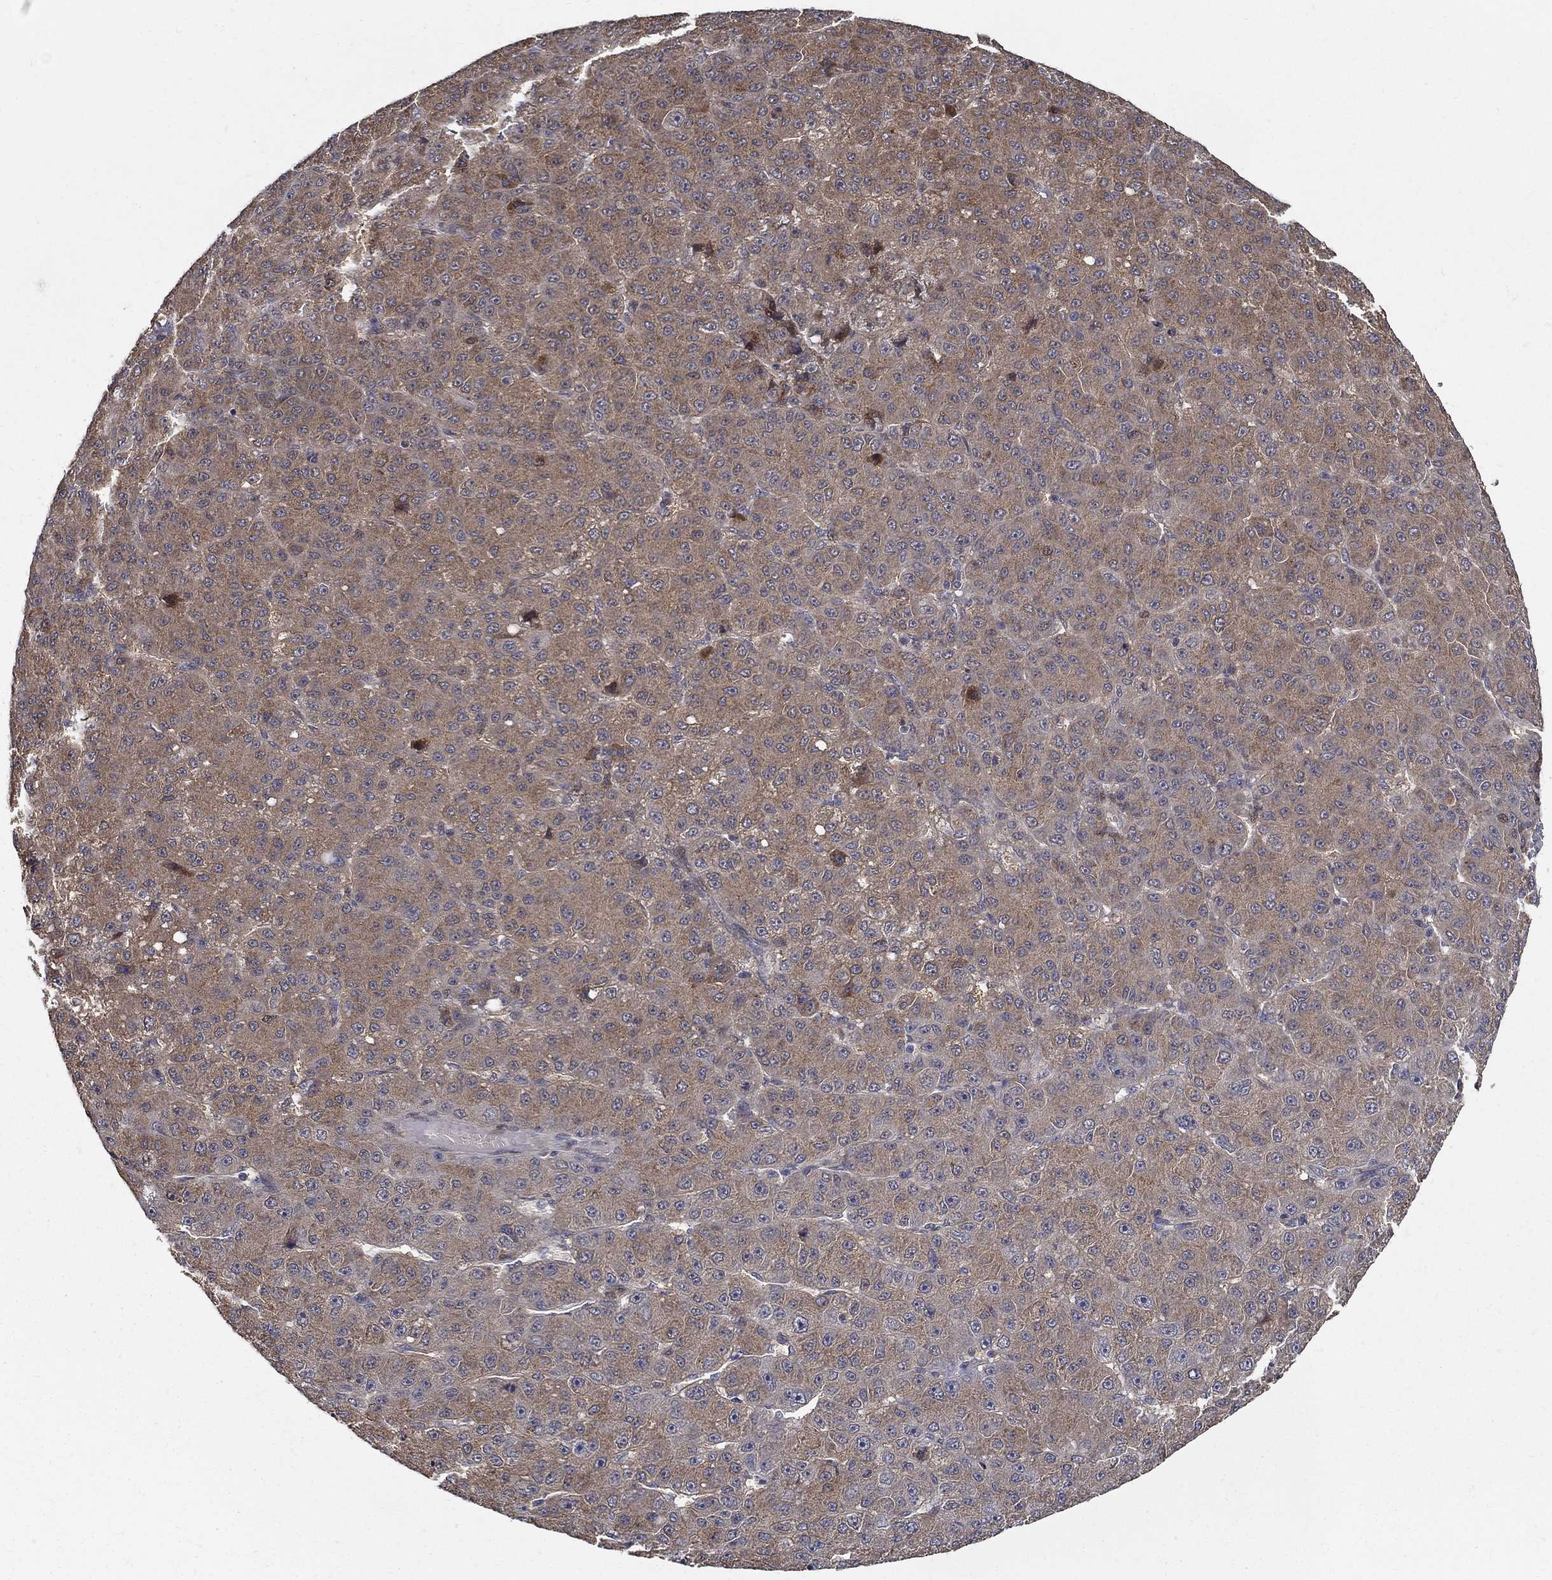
{"staining": {"intensity": "moderate", "quantity": ">75%", "location": "cytoplasmic/membranous"}, "tissue": "liver cancer", "cell_type": "Tumor cells", "image_type": "cancer", "snomed": [{"axis": "morphology", "description": "Carcinoma, Hepatocellular, NOS"}, {"axis": "topography", "description": "Liver"}], "caption": "Tumor cells display medium levels of moderate cytoplasmic/membranous positivity in approximately >75% of cells in liver cancer.", "gene": "ZNF594", "patient": {"sex": "male", "age": 67}}